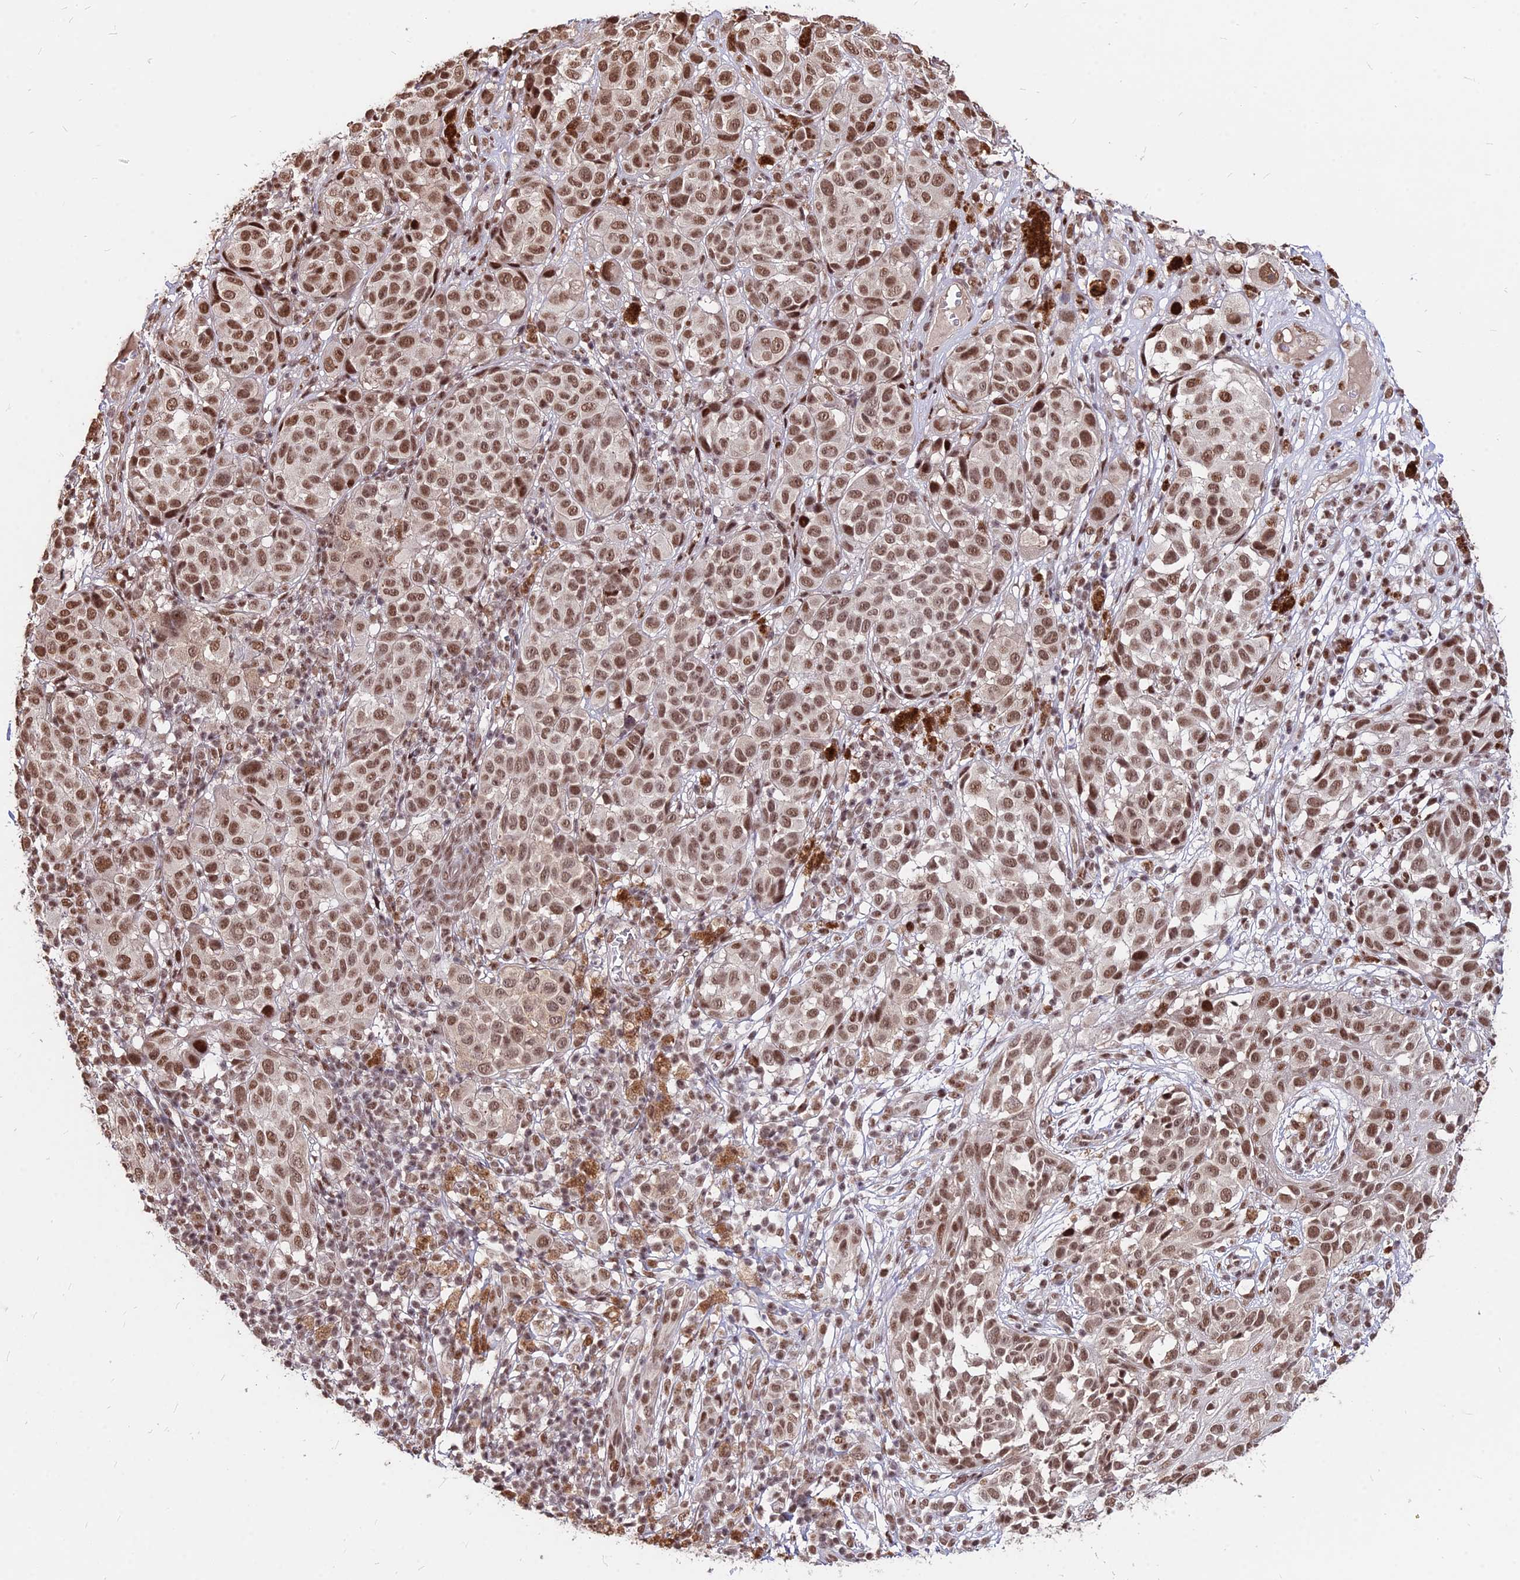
{"staining": {"intensity": "moderate", "quantity": ">75%", "location": "nuclear"}, "tissue": "melanoma", "cell_type": "Tumor cells", "image_type": "cancer", "snomed": [{"axis": "morphology", "description": "Malignant melanoma, NOS"}, {"axis": "topography", "description": "Skin"}], "caption": "Human malignant melanoma stained with a protein marker shows moderate staining in tumor cells.", "gene": "ZBED4", "patient": {"sex": "male", "age": 38}}